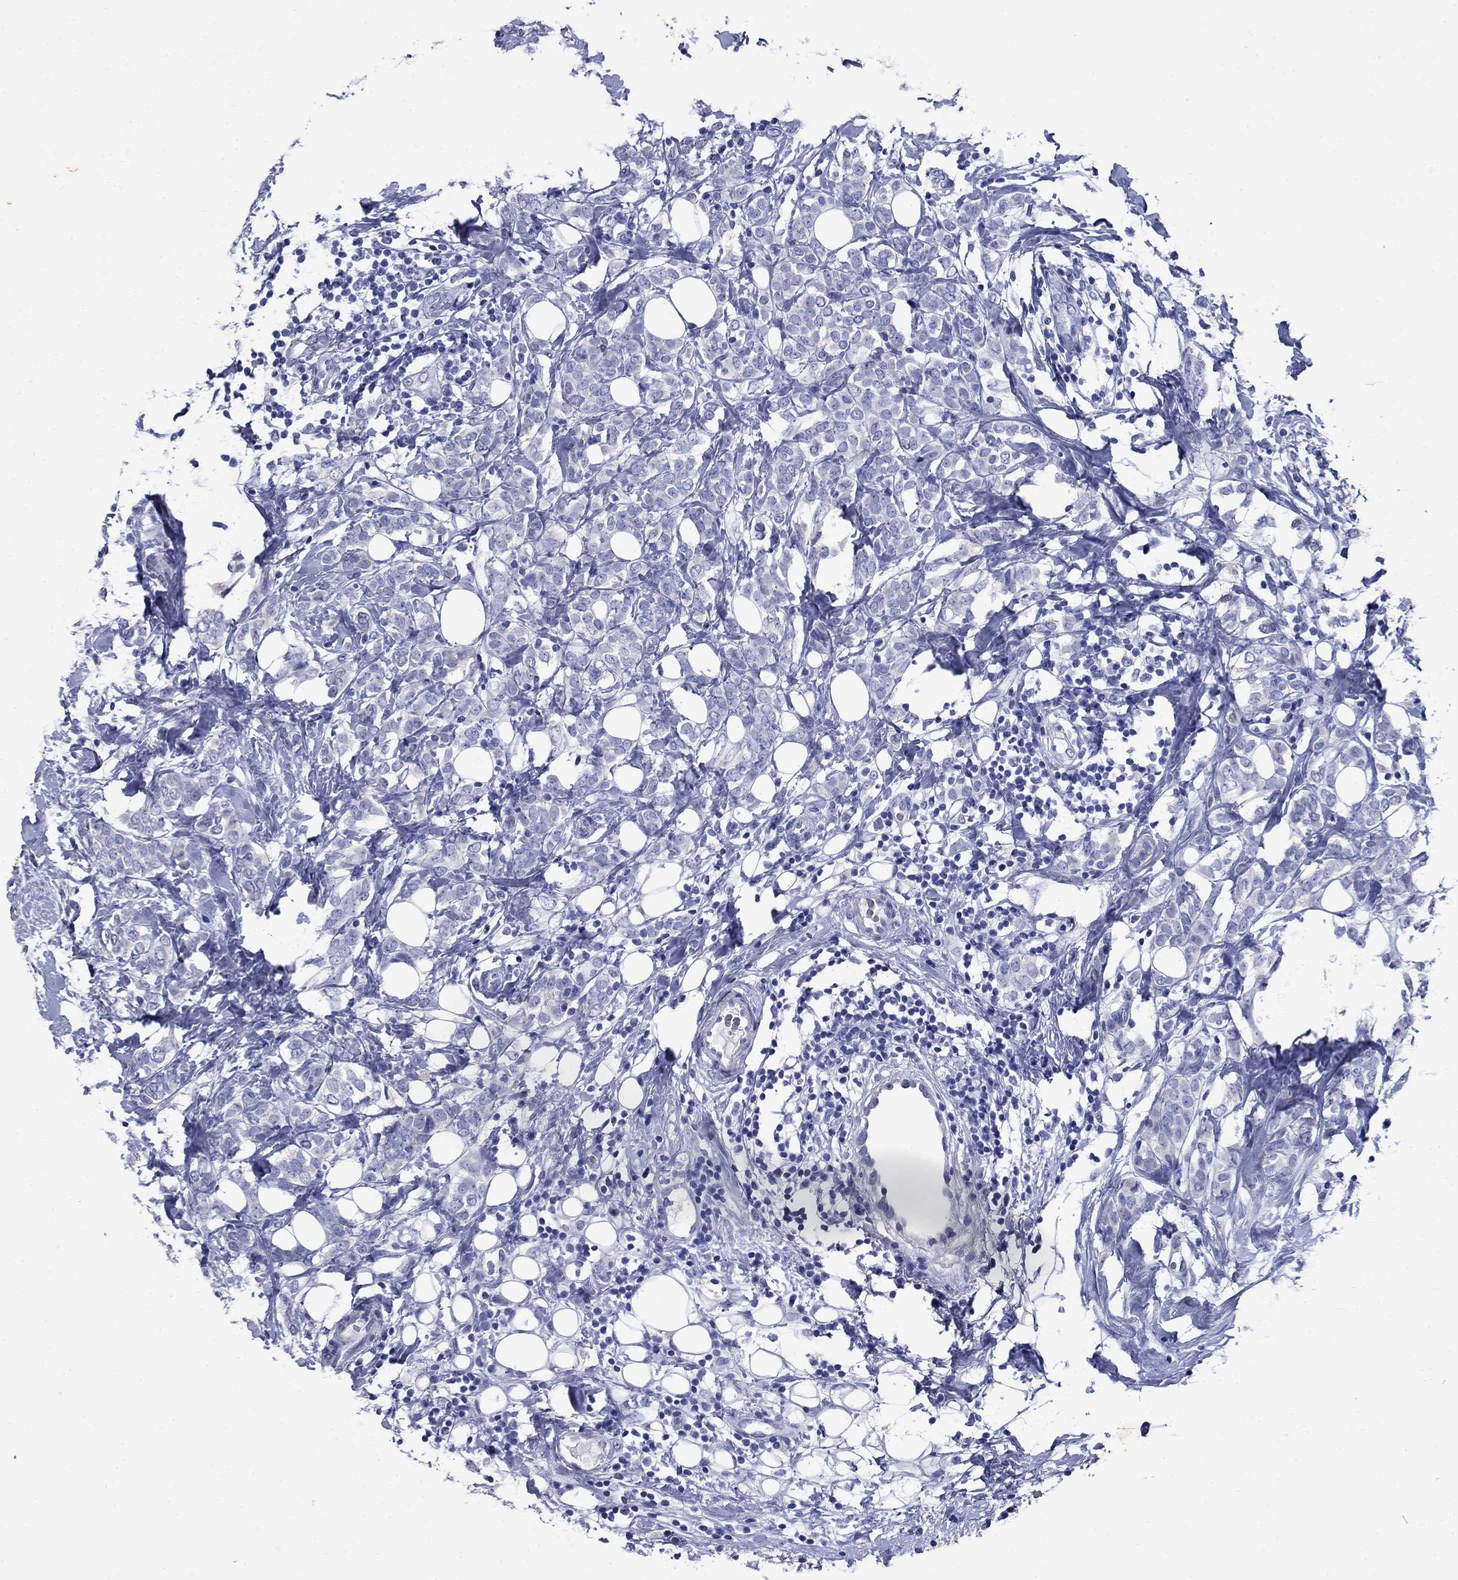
{"staining": {"intensity": "negative", "quantity": "none", "location": "none"}, "tissue": "breast cancer", "cell_type": "Tumor cells", "image_type": "cancer", "snomed": [{"axis": "morphology", "description": "Lobular carcinoma"}, {"axis": "topography", "description": "Breast"}], "caption": "IHC photomicrograph of neoplastic tissue: human breast lobular carcinoma stained with DAB displays no significant protein positivity in tumor cells.", "gene": "CD1A", "patient": {"sex": "female", "age": 49}}